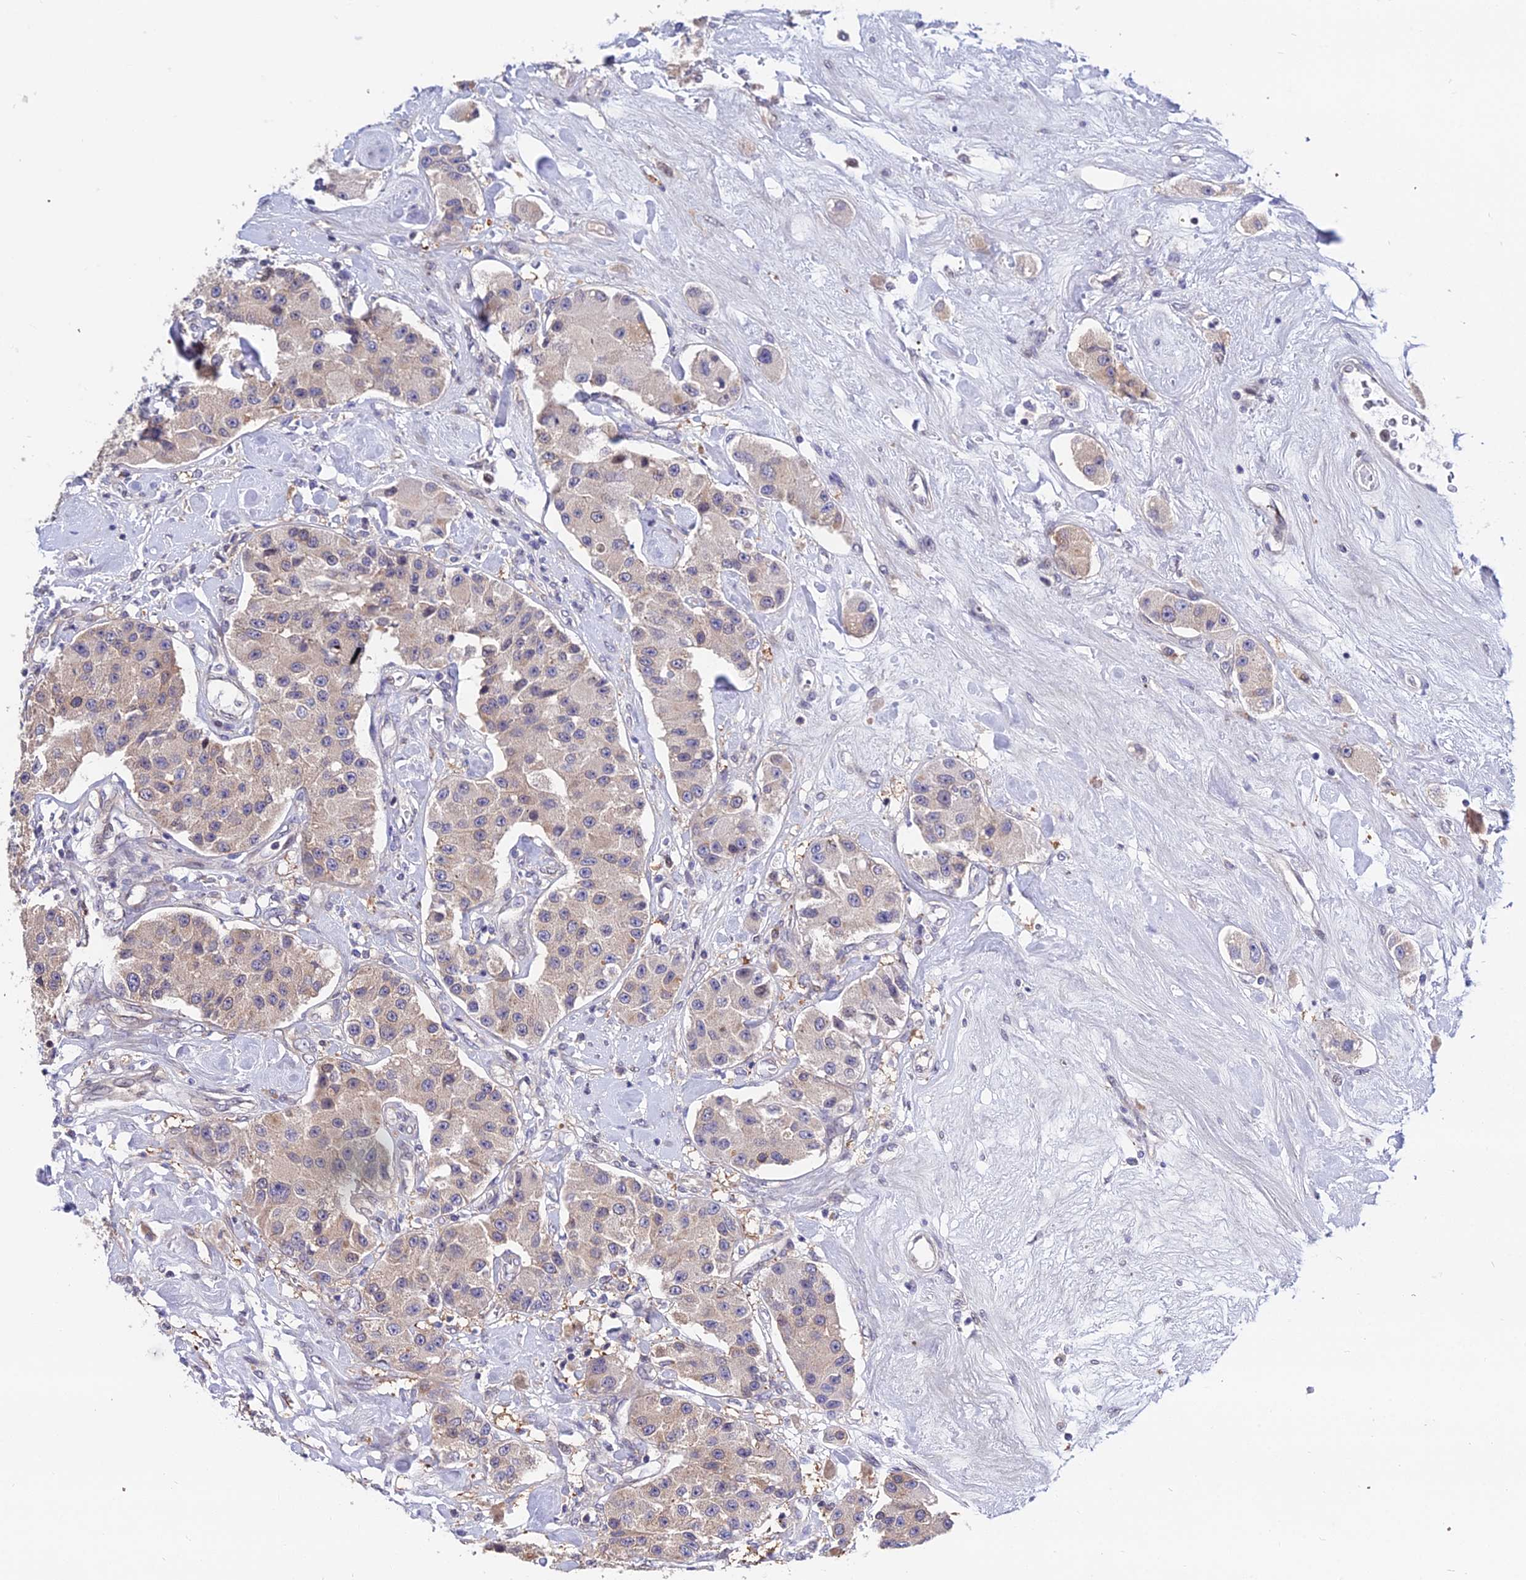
{"staining": {"intensity": "weak", "quantity": "<25%", "location": "cytoplasmic/membranous"}, "tissue": "carcinoid", "cell_type": "Tumor cells", "image_type": "cancer", "snomed": [{"axis": "morphology", "description": "Carcinoid, malignant, NOS"}, {"axis": "topography", "description": "Pancreas"}], "caption": "This image is of carcinoid (malignant) stained with IHC to label a protein in brown with the nuclei are counter-stained blue. There is no staining in tumor cells.", "gene": "INPP4A", "patient": {"sex": "male", "age": 41}}